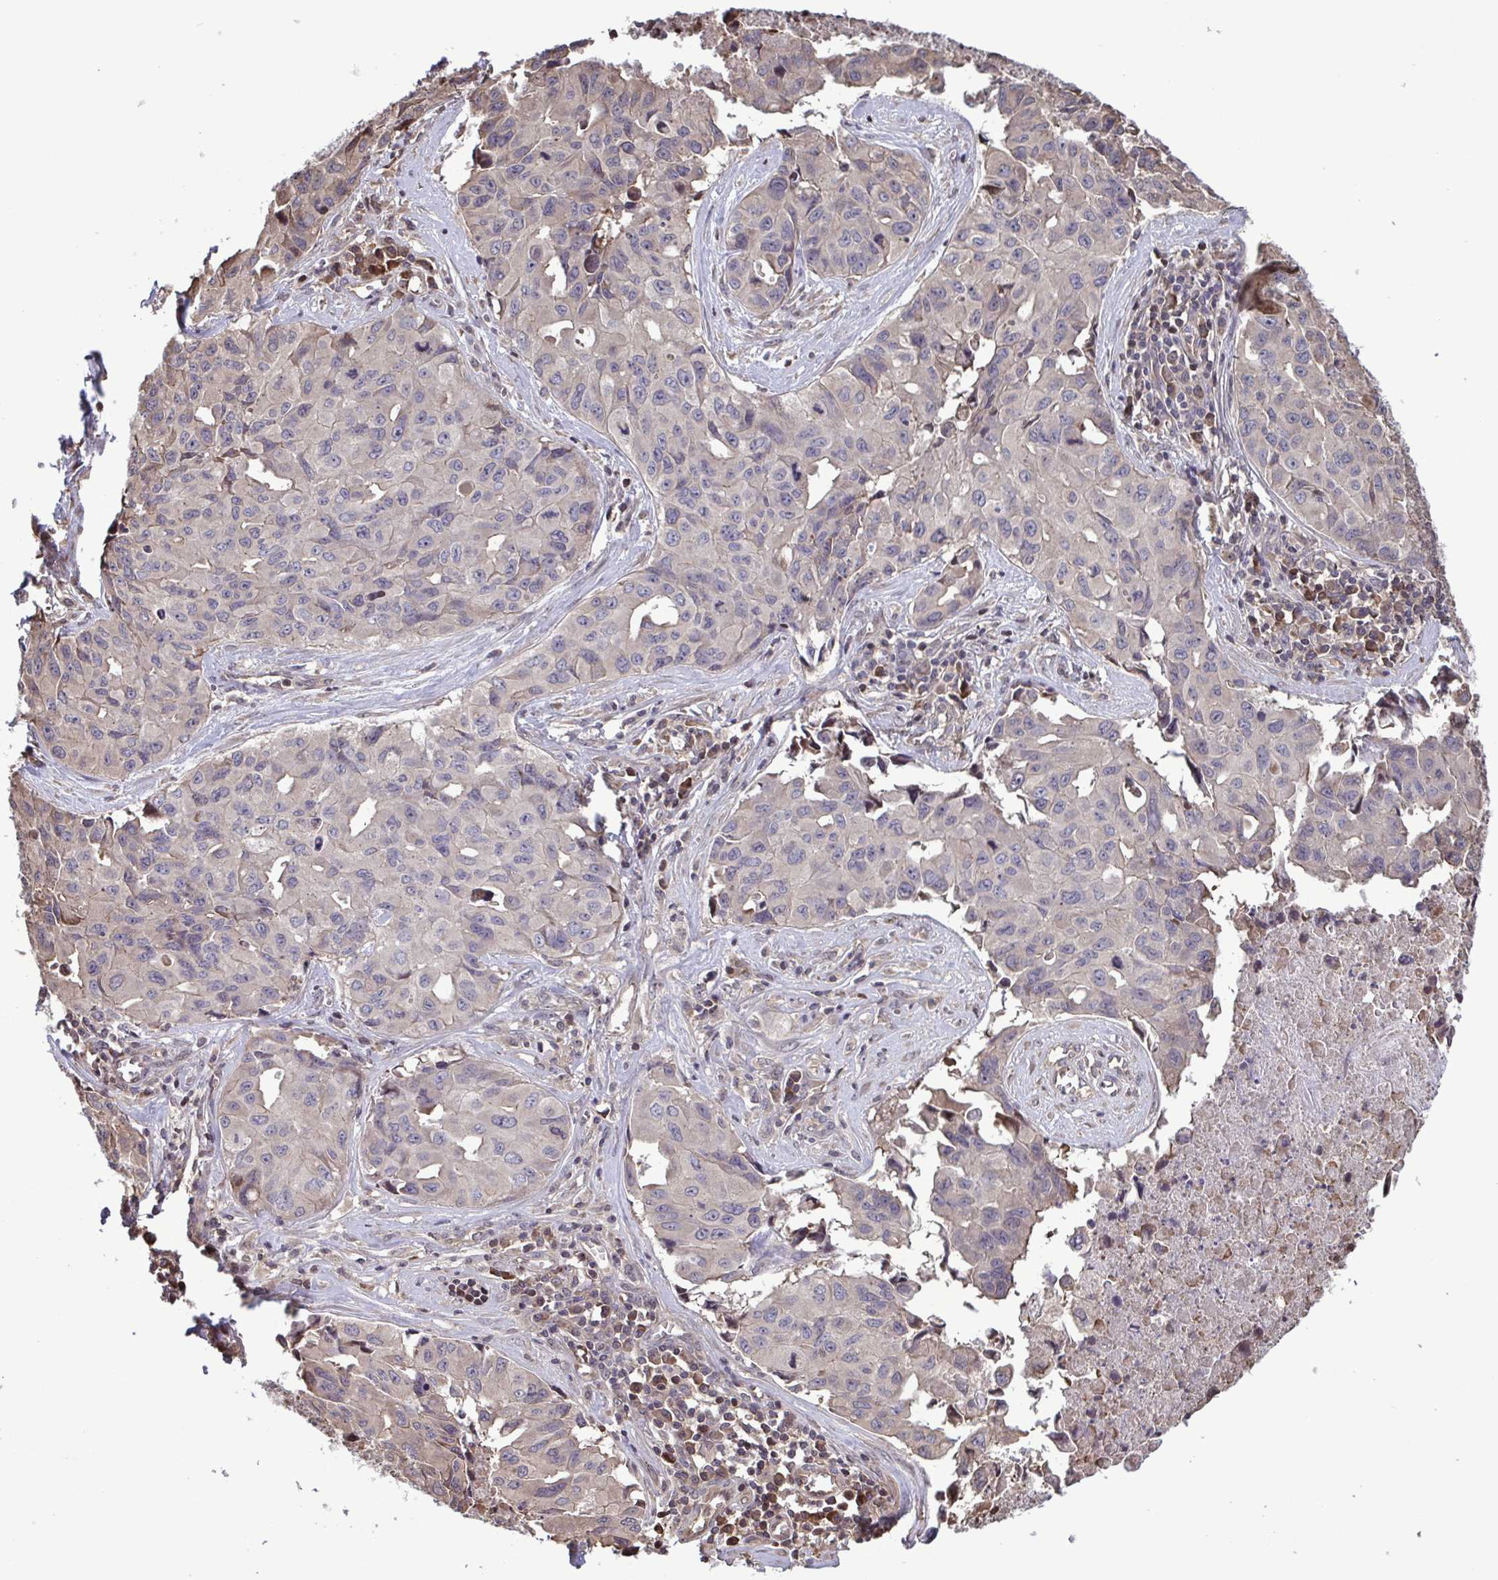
{"staining": {"intensity": "weak", "quantity": "<25%", "location": "cytoplasmic/membranous"}, "tissue": "lung cancer", "cell_type": "Tumor cells", "image_type": "cancer", "snomed": [{"axis": "morphology", "description": "Adenocarcinoma, NOS"}, {"axis": "topography", "description": "Lymph node"}, {"axis": "topography", "description": "Lung"}], "caption": "Immunohistochemistry histopathology image of neoplastic tissue: human lung cancer (adenocarcinoma) stained with DAB (3,3'-diaminobenzidine) reveals no significant protein expression in tumor cells.", "gene": "SEC63", "patient": {"sex": "male", "age": 64}}